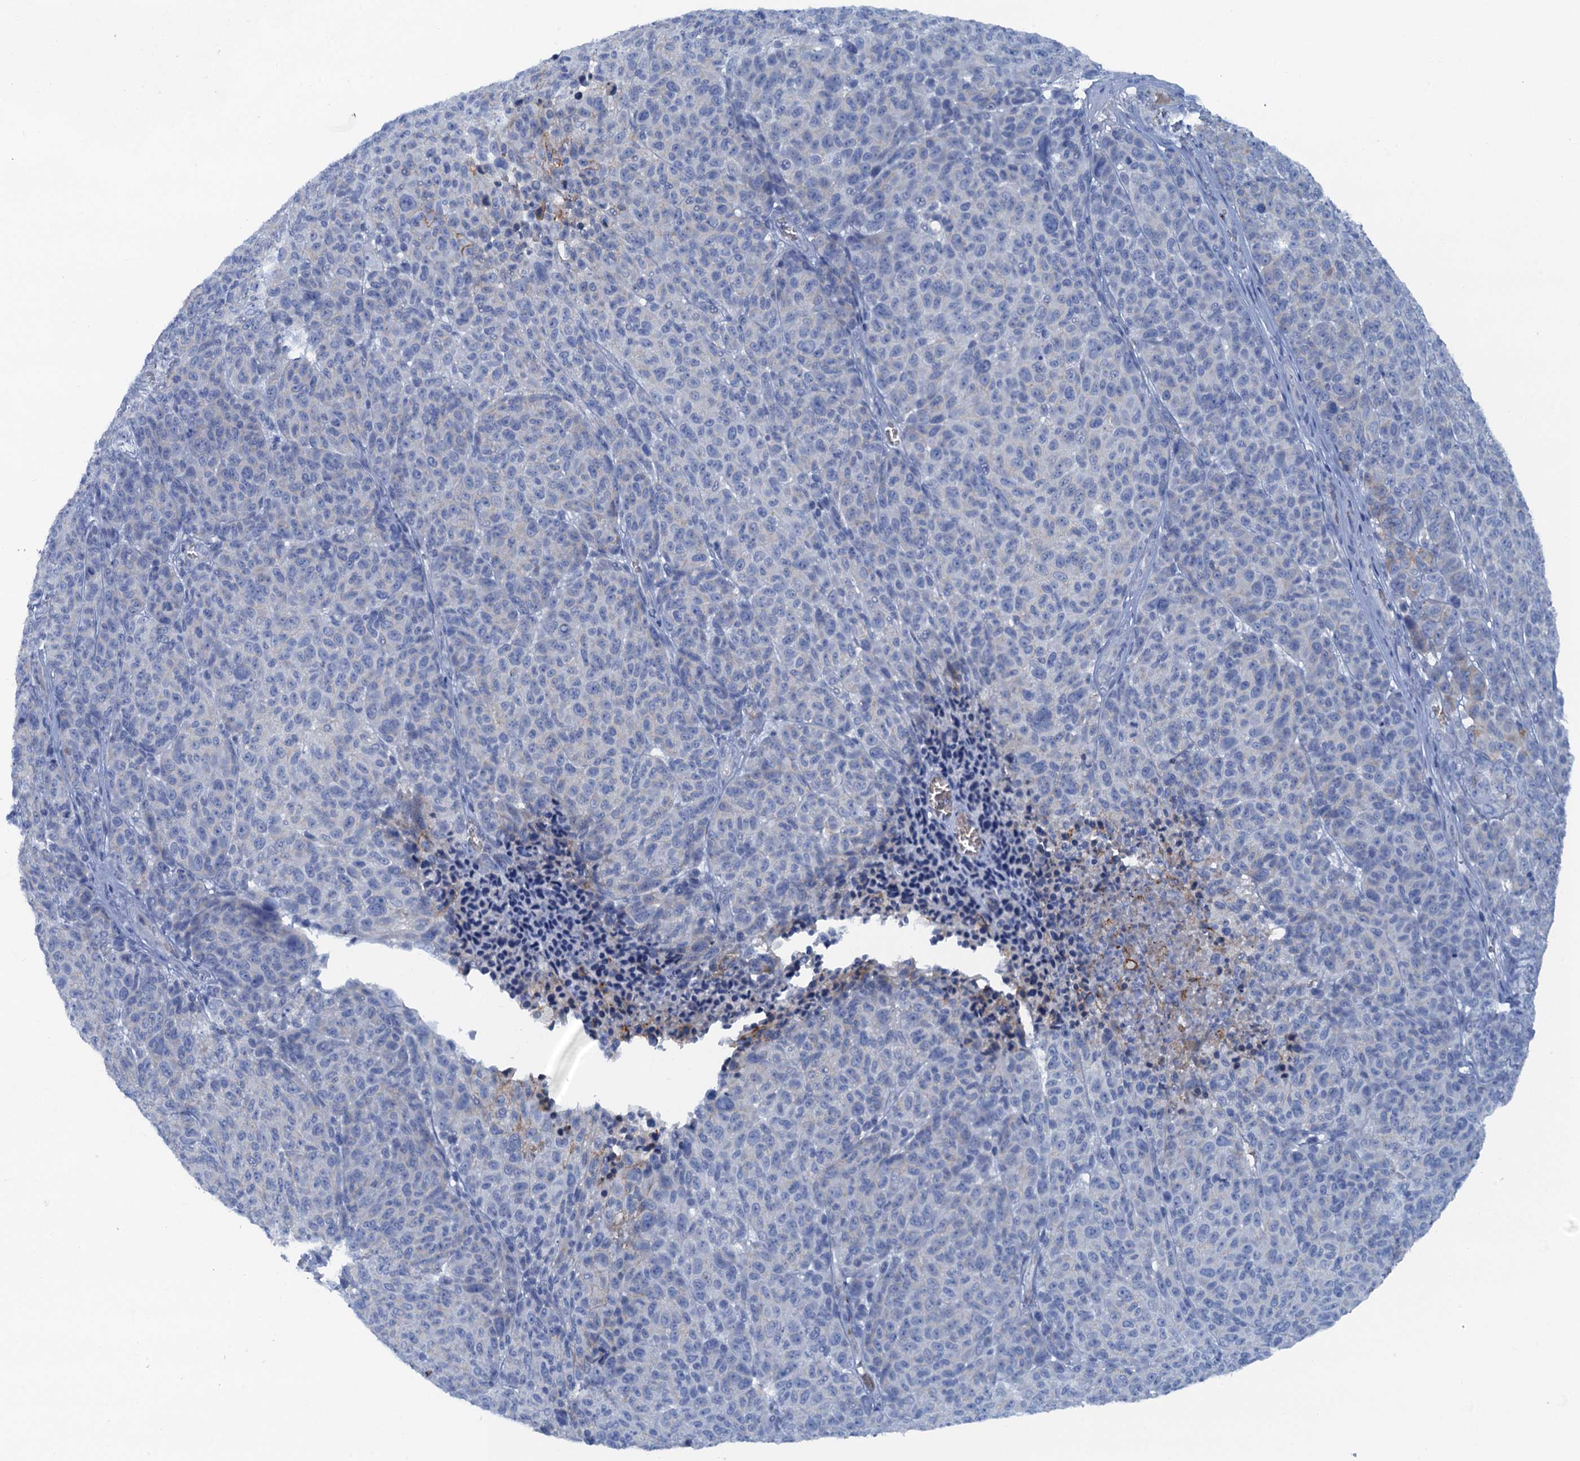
{"staining": {"intensity": "strong", "quantity": "<25%", "location": "cytoplasmic/membranous"}, "tissue": "melanoma", "cell_type": "Tumor cells", "image_type": "cancer", "snomed": [{"axis": "morphology", "description": "Malignant melanoma, NOS"}, {"axis": "topography", "description": "Skin"}], "caption": "High-magnification brightfield microscopy of melanoma stained with DAB (brown) and counterstained with hematoxylin (blue). tumor cells exhibit strong cytoplasmic/membranous positivity is seen in about<25% of cells.", "gene": "MYADML2", "patient": {"sex": "male", "age": 49}}